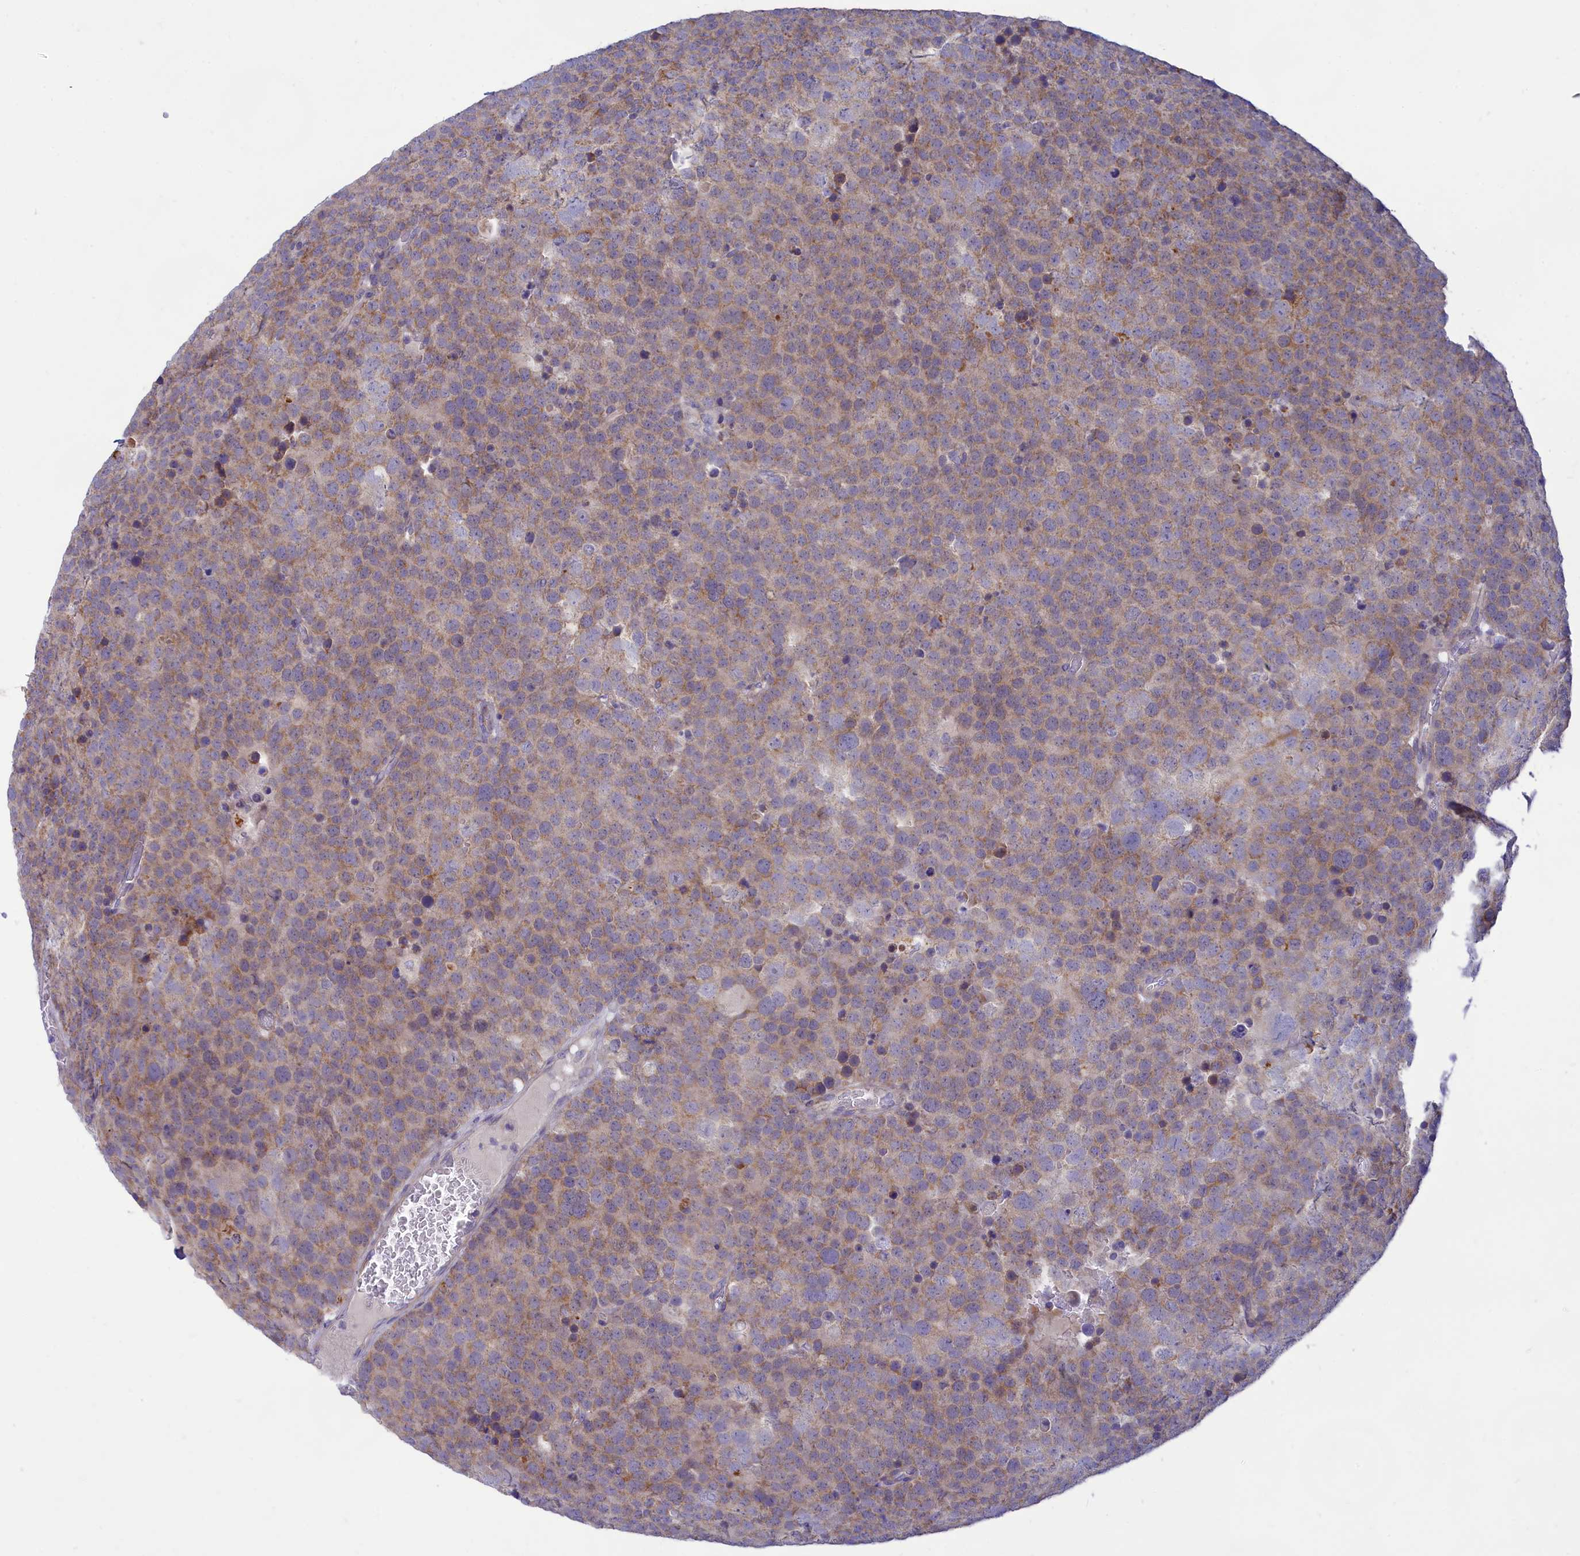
{"staining": {"intensity": "moderate", "quantity": ">75%", "location": "cytoplasmic/membranous"}, "tissue": "testis cancer", "cell_type": "Tumor cells", "image_type": "cancer", "snomed": [{"axis": "morphology", "description": "Seminoma, NOS"}, {"axis": "topography", "description": "Testis"}], "caption": "Moderate cytoplasmic/membranous protein expression is identified in about >75% of tumor cells in testis cancer. The staining is performed using DAB (3,3'-diaminobenzidine) brown chromogen to label protein expression. The nuclei are counter-stained blue using hematoxylin.", "gene": "TMEM30B", "patient": {"sex": "male", "age": 71}}